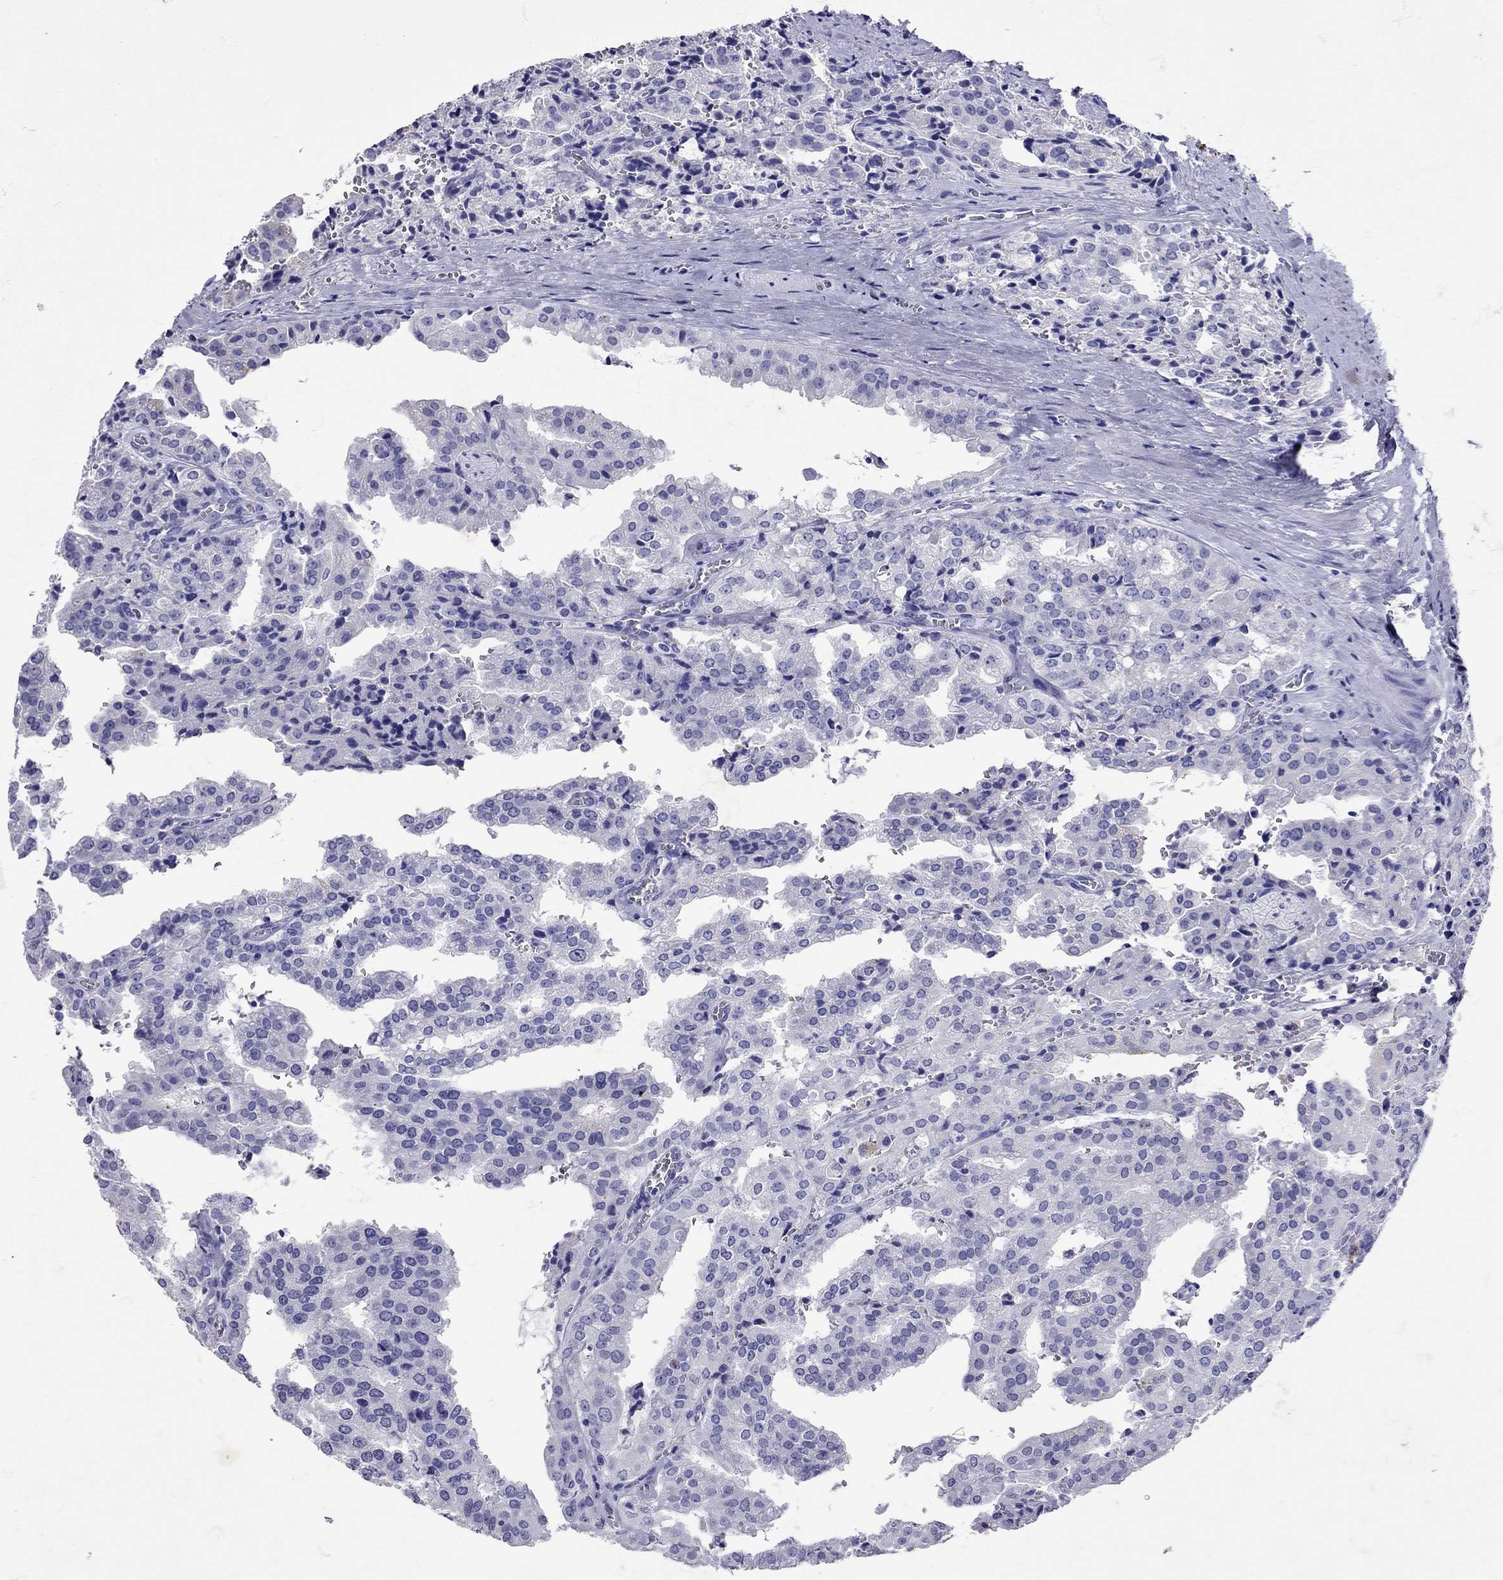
{"staining": {"intensity": "negative", "quantity": "none", "location": "none"}, "tissue": "prostate cancer", "cell_type": "Tumor cells", "image_type": "cancer", "snomed": [{"axis": "morphology", "description": "Adenocarcinoma, High grade"}, {"axis": "topography", "description": "Prostate"}], "caption": "Tumor cells show no significant protein expression in adenocarcinoma (high-grade) (prostate).", "gene": "AVP", "patient": {"sex": "male", "age": 68}}